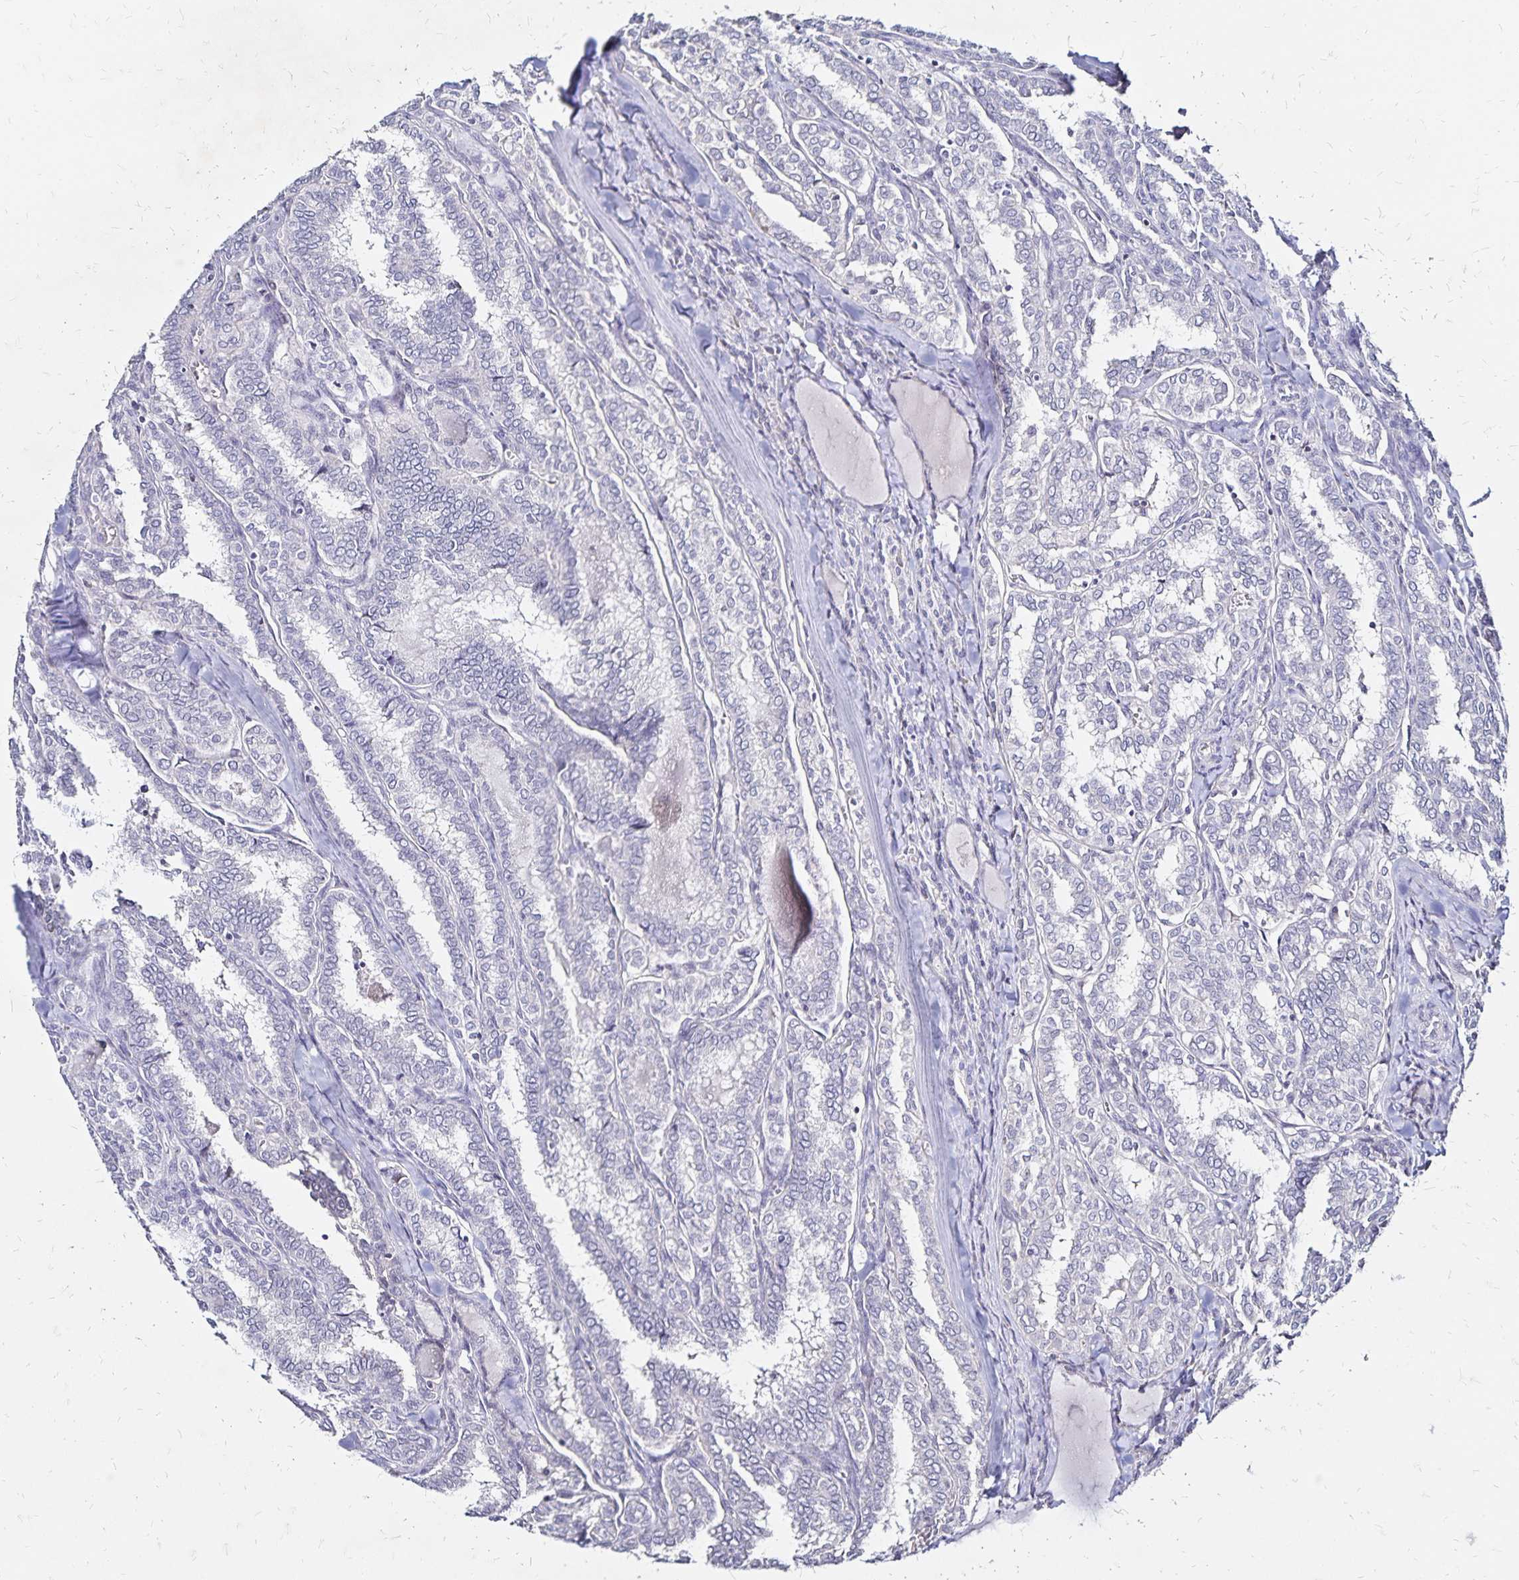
{"staining": {"intensity": "negative", "quantity": "none", "location": "none"}, "tissue": "thyroid cancer", "cell_type": "Tumor cells", "image_type": "cancer", "snomed": [{"axis": "morphology", "description": "Papillary adenocarcinoma, NOS"}, {"axis": "topography", "description": "Thyroid gland"}], "caption": "The image shows no staining of tumor cells in thyroid cancer (papillary adenocarcinoma).", "gene": "SLC5A1", "patient": {"sex": "female", "age": 30}}